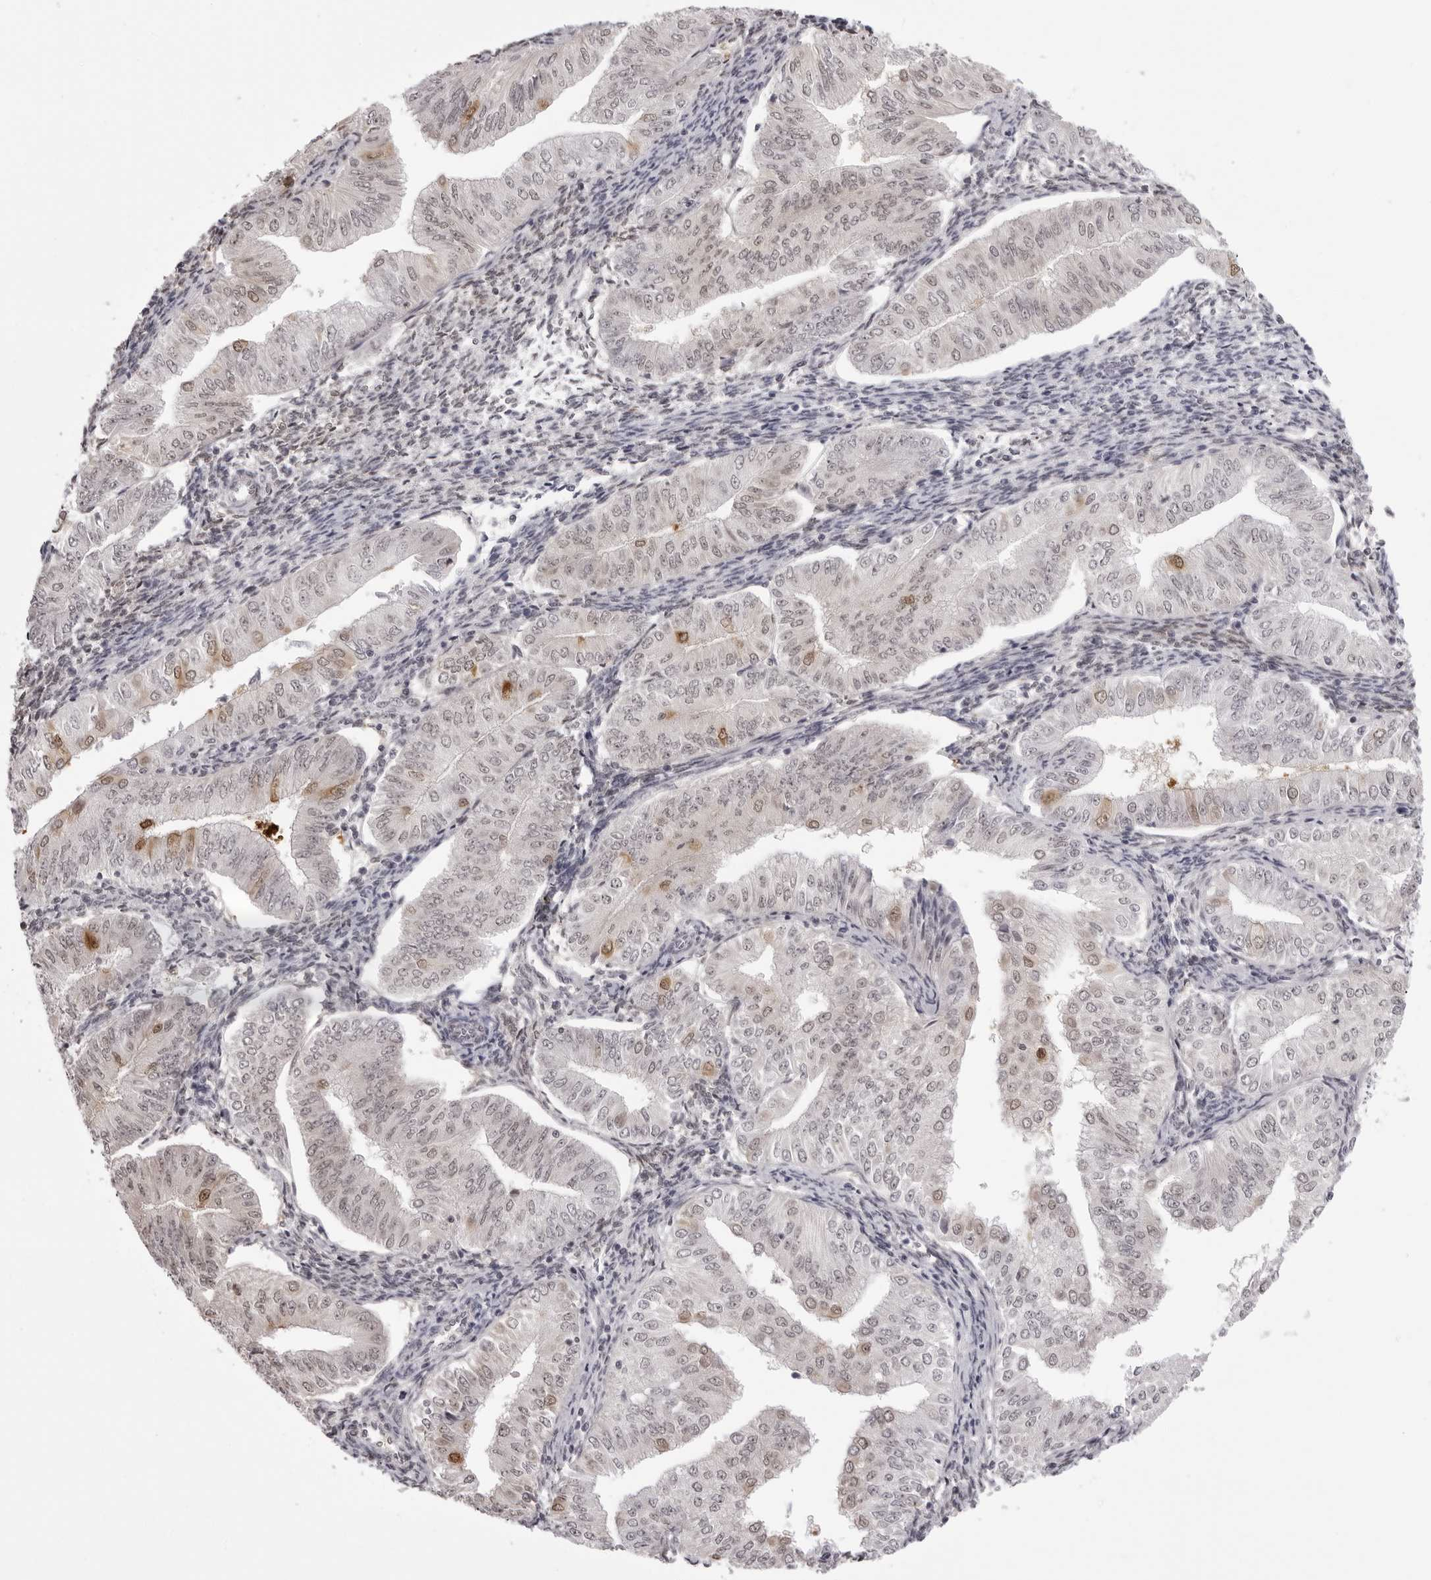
{"staining": {"intensity": "moderate", "quantity": "<25%", "location": "cytoplasmic/membranous,nuclear"}, "tissue": "endometrial cancer", "cell_type": "Tumor cells", "image_type": "cancer", "snomed": [{"axis": "morphology", "description": "Normal tissue, NOS"}, {"axis": "morphology", "description": "Adenocarcinoma, NOS"}, {"axis": "topography", "description": "Endometrium"}], "caption": "The micrograph reveals immunohistochemical staining of adenocarcinoma (endometrial). There is moderate cytoplasmic/membranous and nuclear positivity is appreciated in approximately <25% of tumor cells. (DAB (3,3'-diaminobenzidine) IHC with brightfield microscopy, high magnification).", "gene": "HSPA4", "patient": {"sex": "female", "age": 53}}